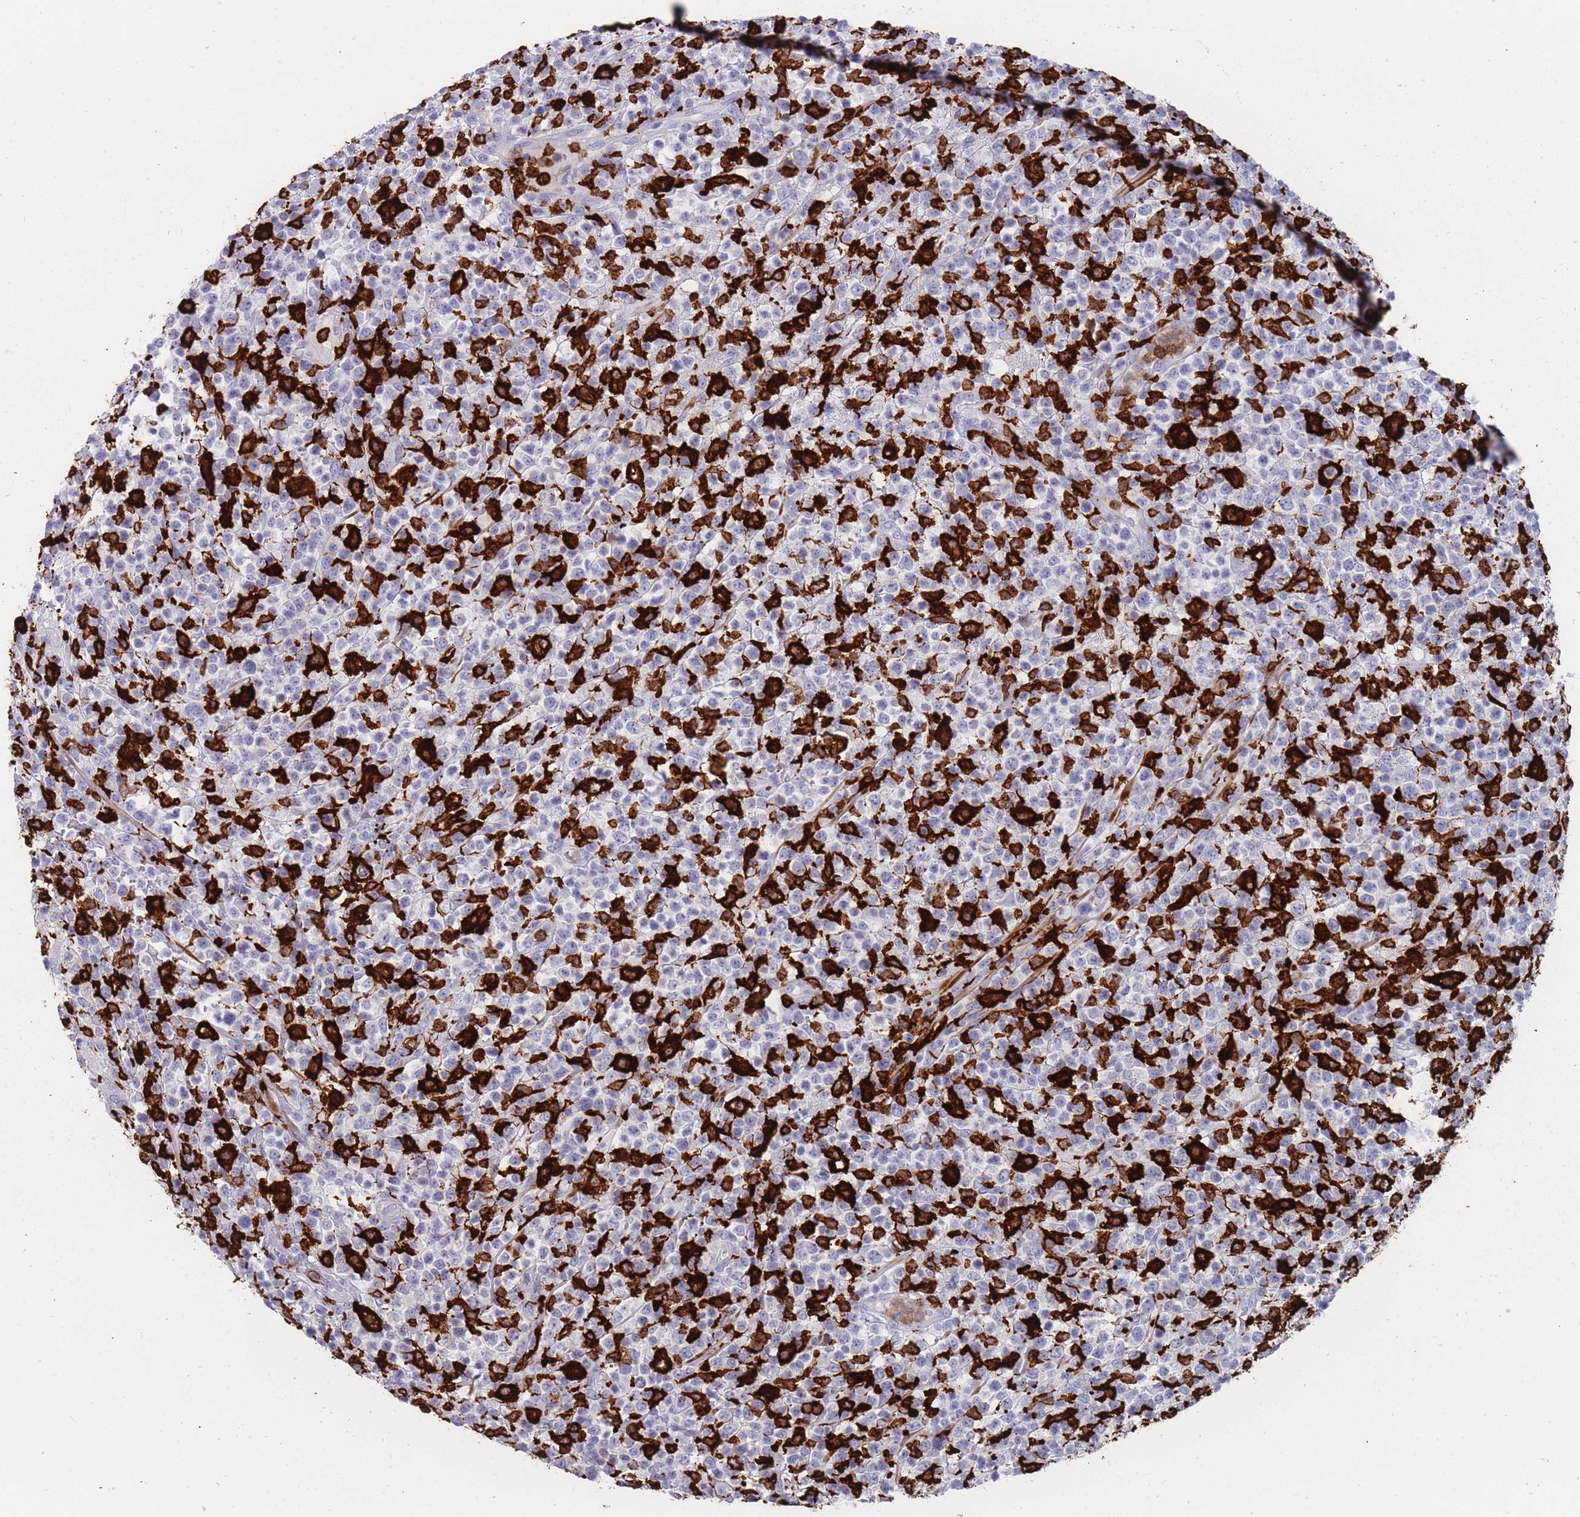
{"staining": {"intensity": "strong", "quantity": "25%-75%", "location": "cytoplasmic/membranous"}, "tissue": "lymphoma", "cell_type": "Tumor cells", "image_type": "cancer", "snomed": [{"axis": "morphology", "description": "Malignant lymphoma, non-Hodgkin's type, High grade"}, {"axis": "topography", "description": "Colon"}], "caption": "High-grade malignant lymphoma, non-Hodgkin's type tissue shows strong cytoplasmic/membranous staining in approximately 25%-75% of tumor cells, visualized by immunohistochemistry. The staining is performed using DAB brown chromogen to label protein expression. The nuclei are counter-stained blue using hematoxylin.", "gene": "AIF1", "patient": {"sex": "female", "age": 53}}